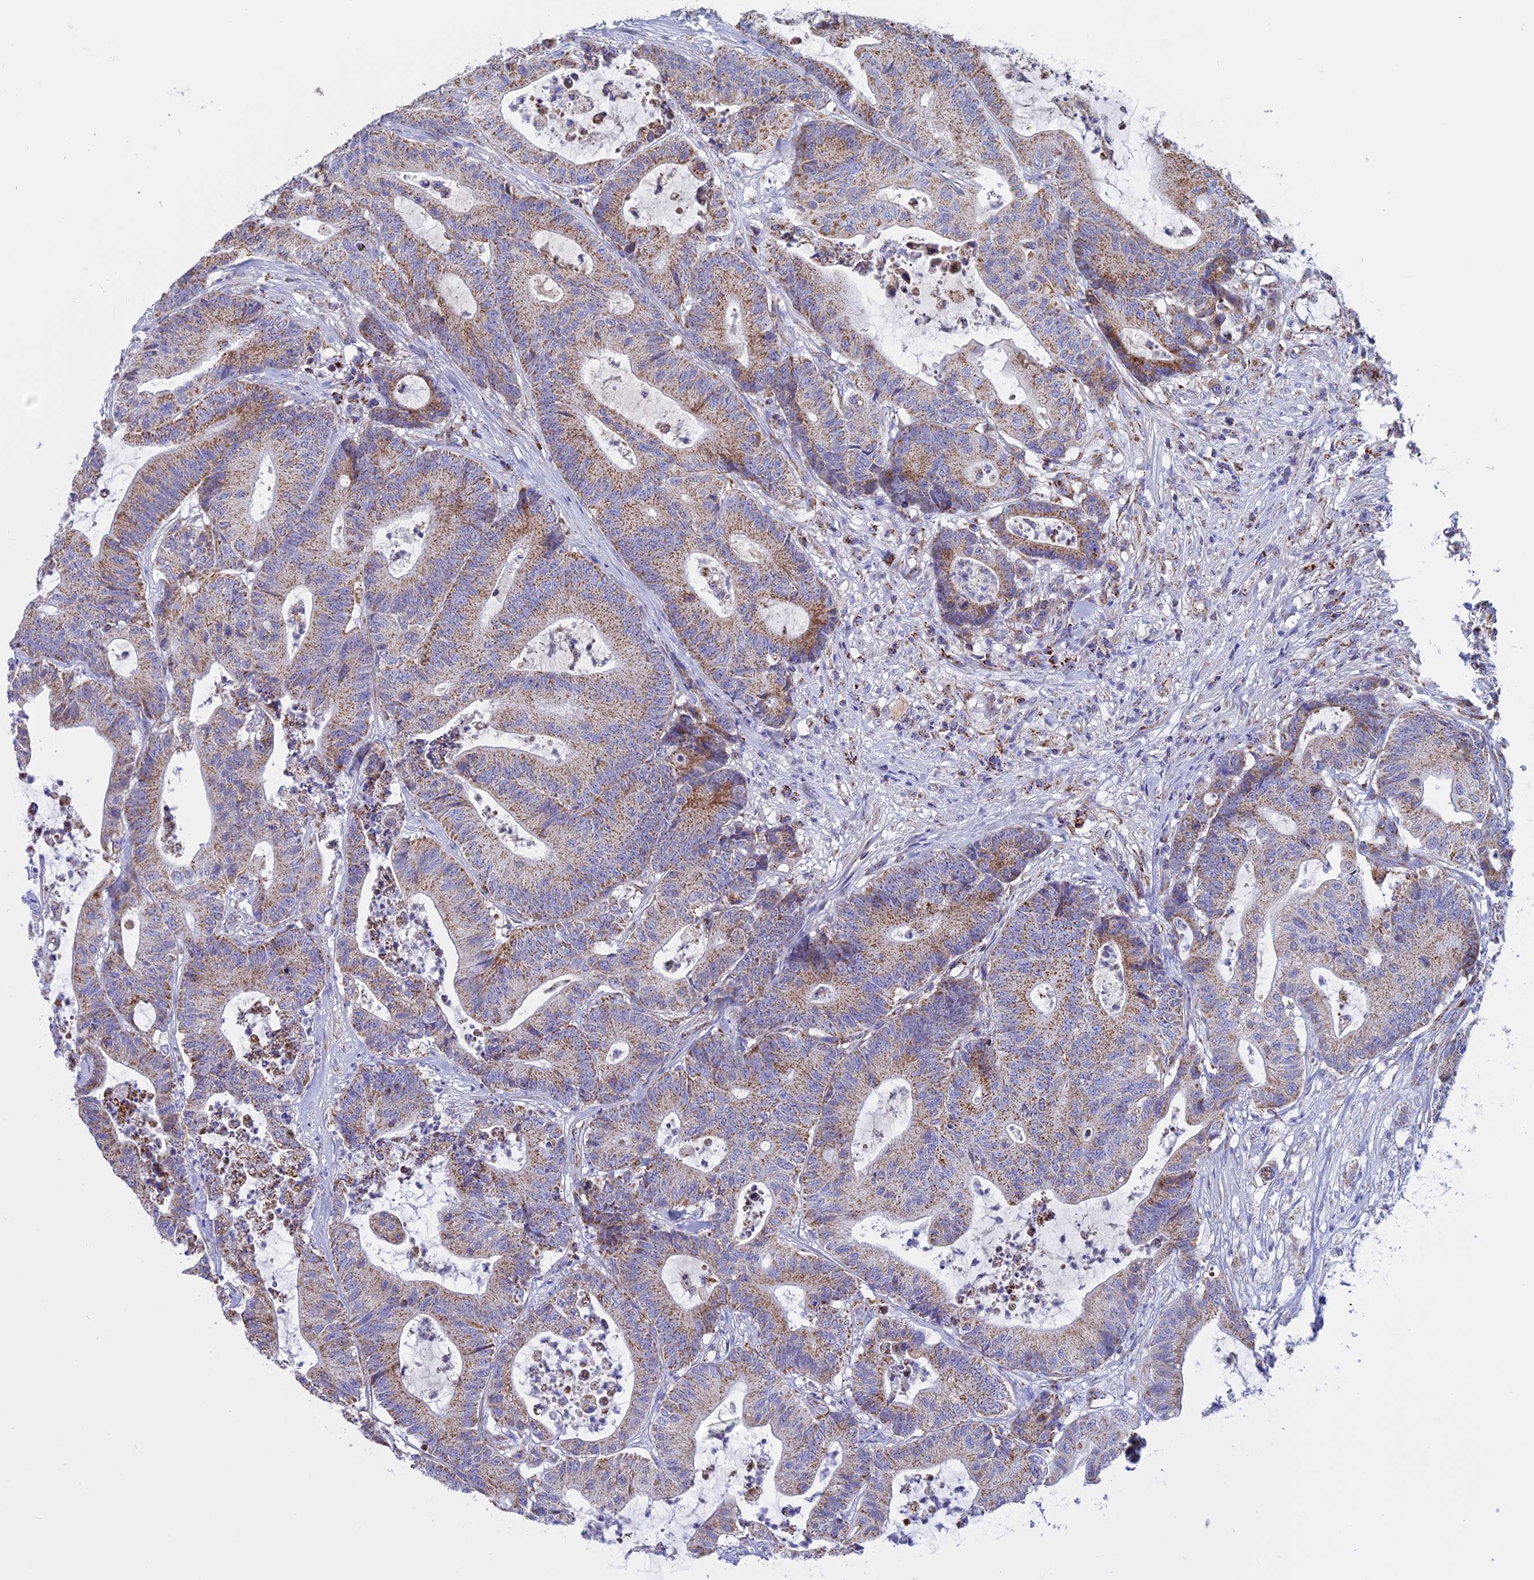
{"staining": {"intensity": "moderate", "quantity": ">75%", "location": "cytoplasmic/membranous"}, "tissue": "colorectal cancer", "cell_type": "Tumor cells", "image_type": "cancer", "snomed": [{"axis": "morphology", "description": "Adenocarcinoma, NOS"}, {"axis": "topography", "description": "Colon"}], "caption": "Tumor cells exhibit moderate cytoplasmic/membranous positivity in about >75% of cells in adenocarcinoma (colorectal).", "gene": "KCNG1", "patient": {"sex": "female", "age": 84}}